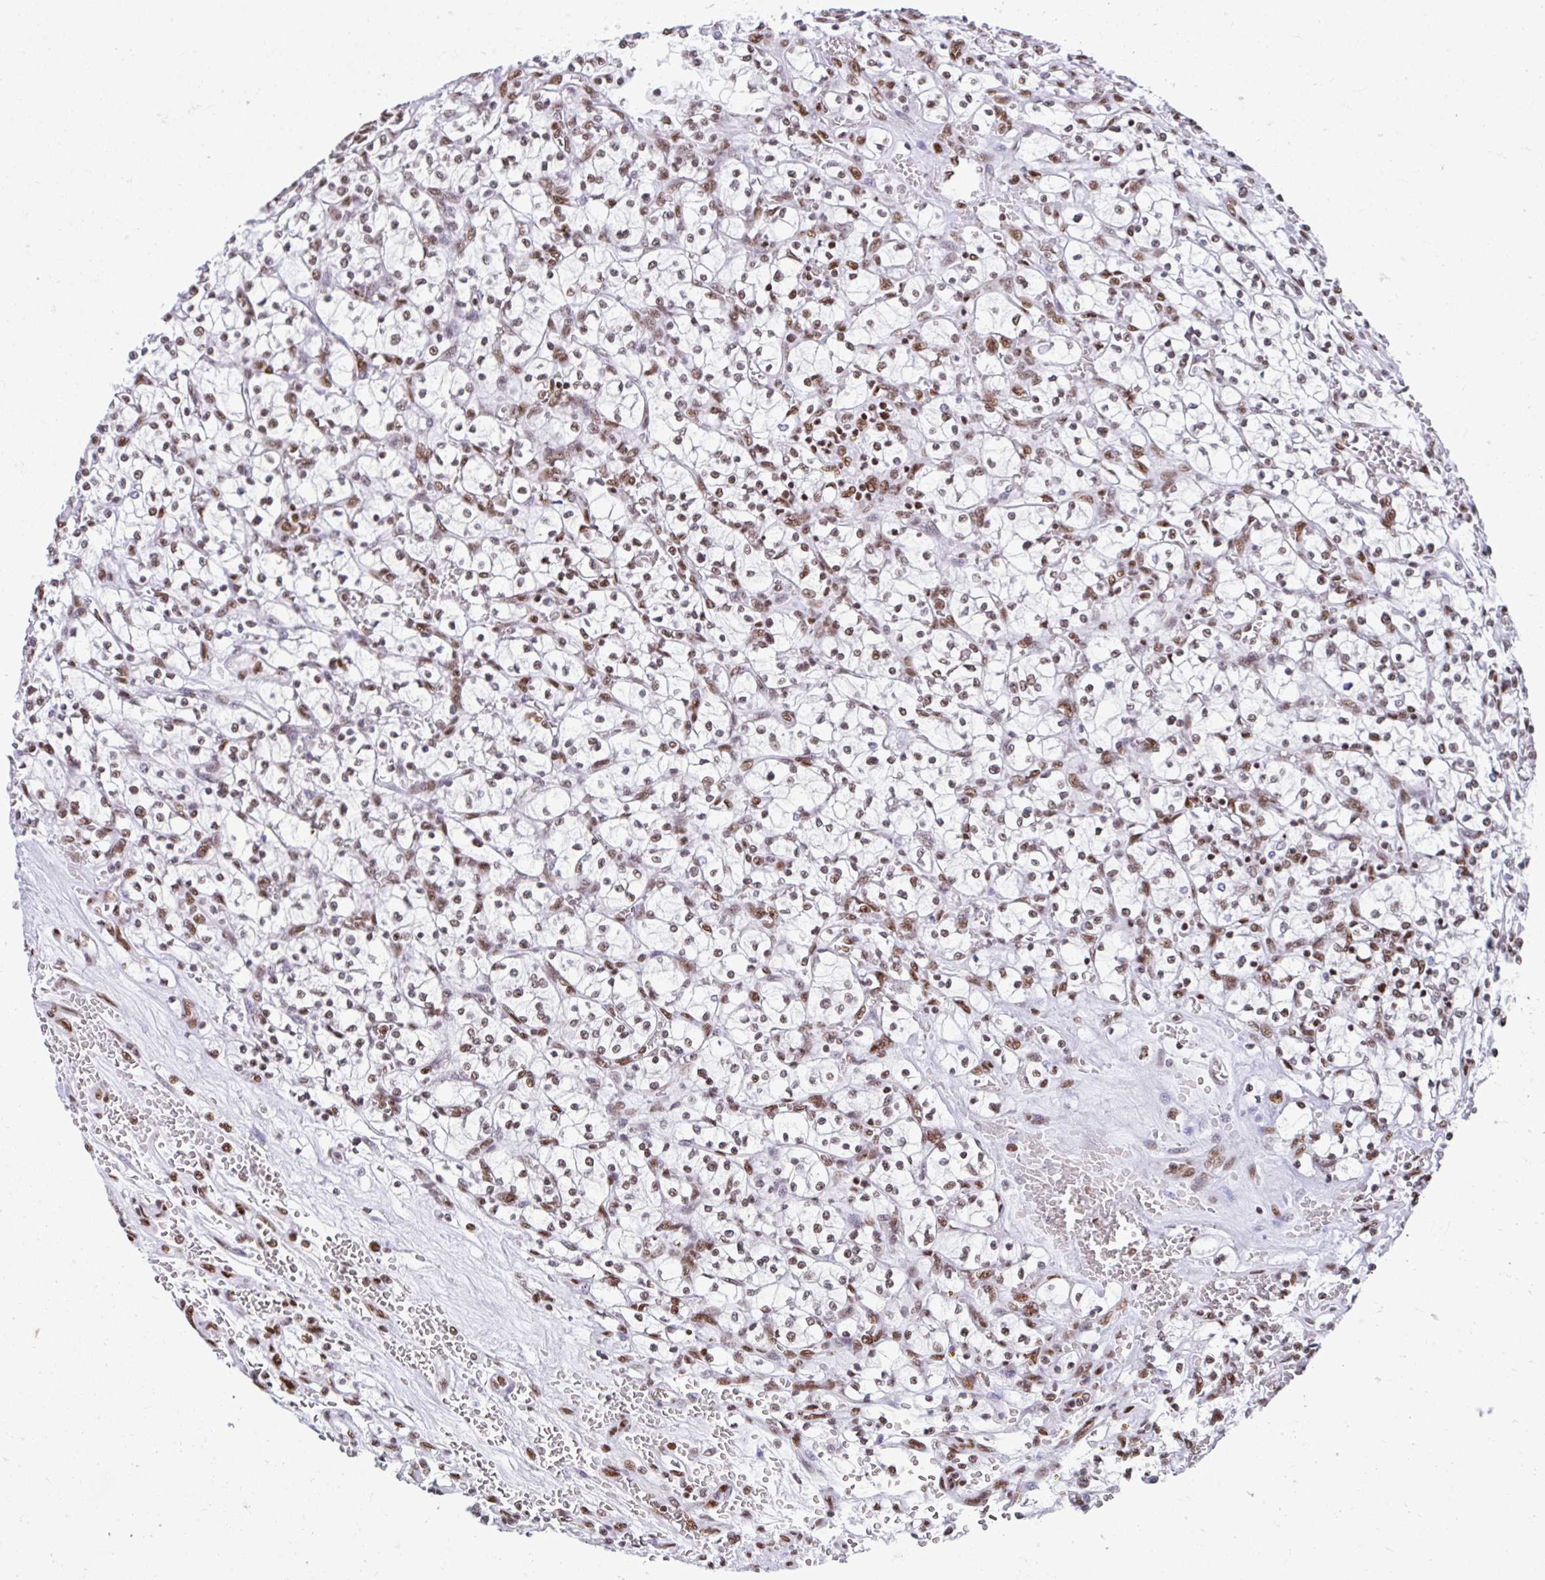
{"staining": {"intensity": "weak", "quantity": "25%-75%", "location": "nuclear"}, "tissue": "renal cancer", "cell_type": "Tumor cells", "image_type": "cancer", "snomed": [{"axis": "morphology", "description": "Adenocarcinoma, NOS"}, {"axis": "topography", "description": "Kidney"}], "caption": "Immunohistochemical staining of adenocarcinoma (renal) shows low levels of weak nuclear protein positivity in about 25%-75% of tumor cells. (DAB IHC, brown staining for protein, blue staining for nuclei).", "gene": "KHDRBS1", "patient": {"sex": "female", "age": 64}}